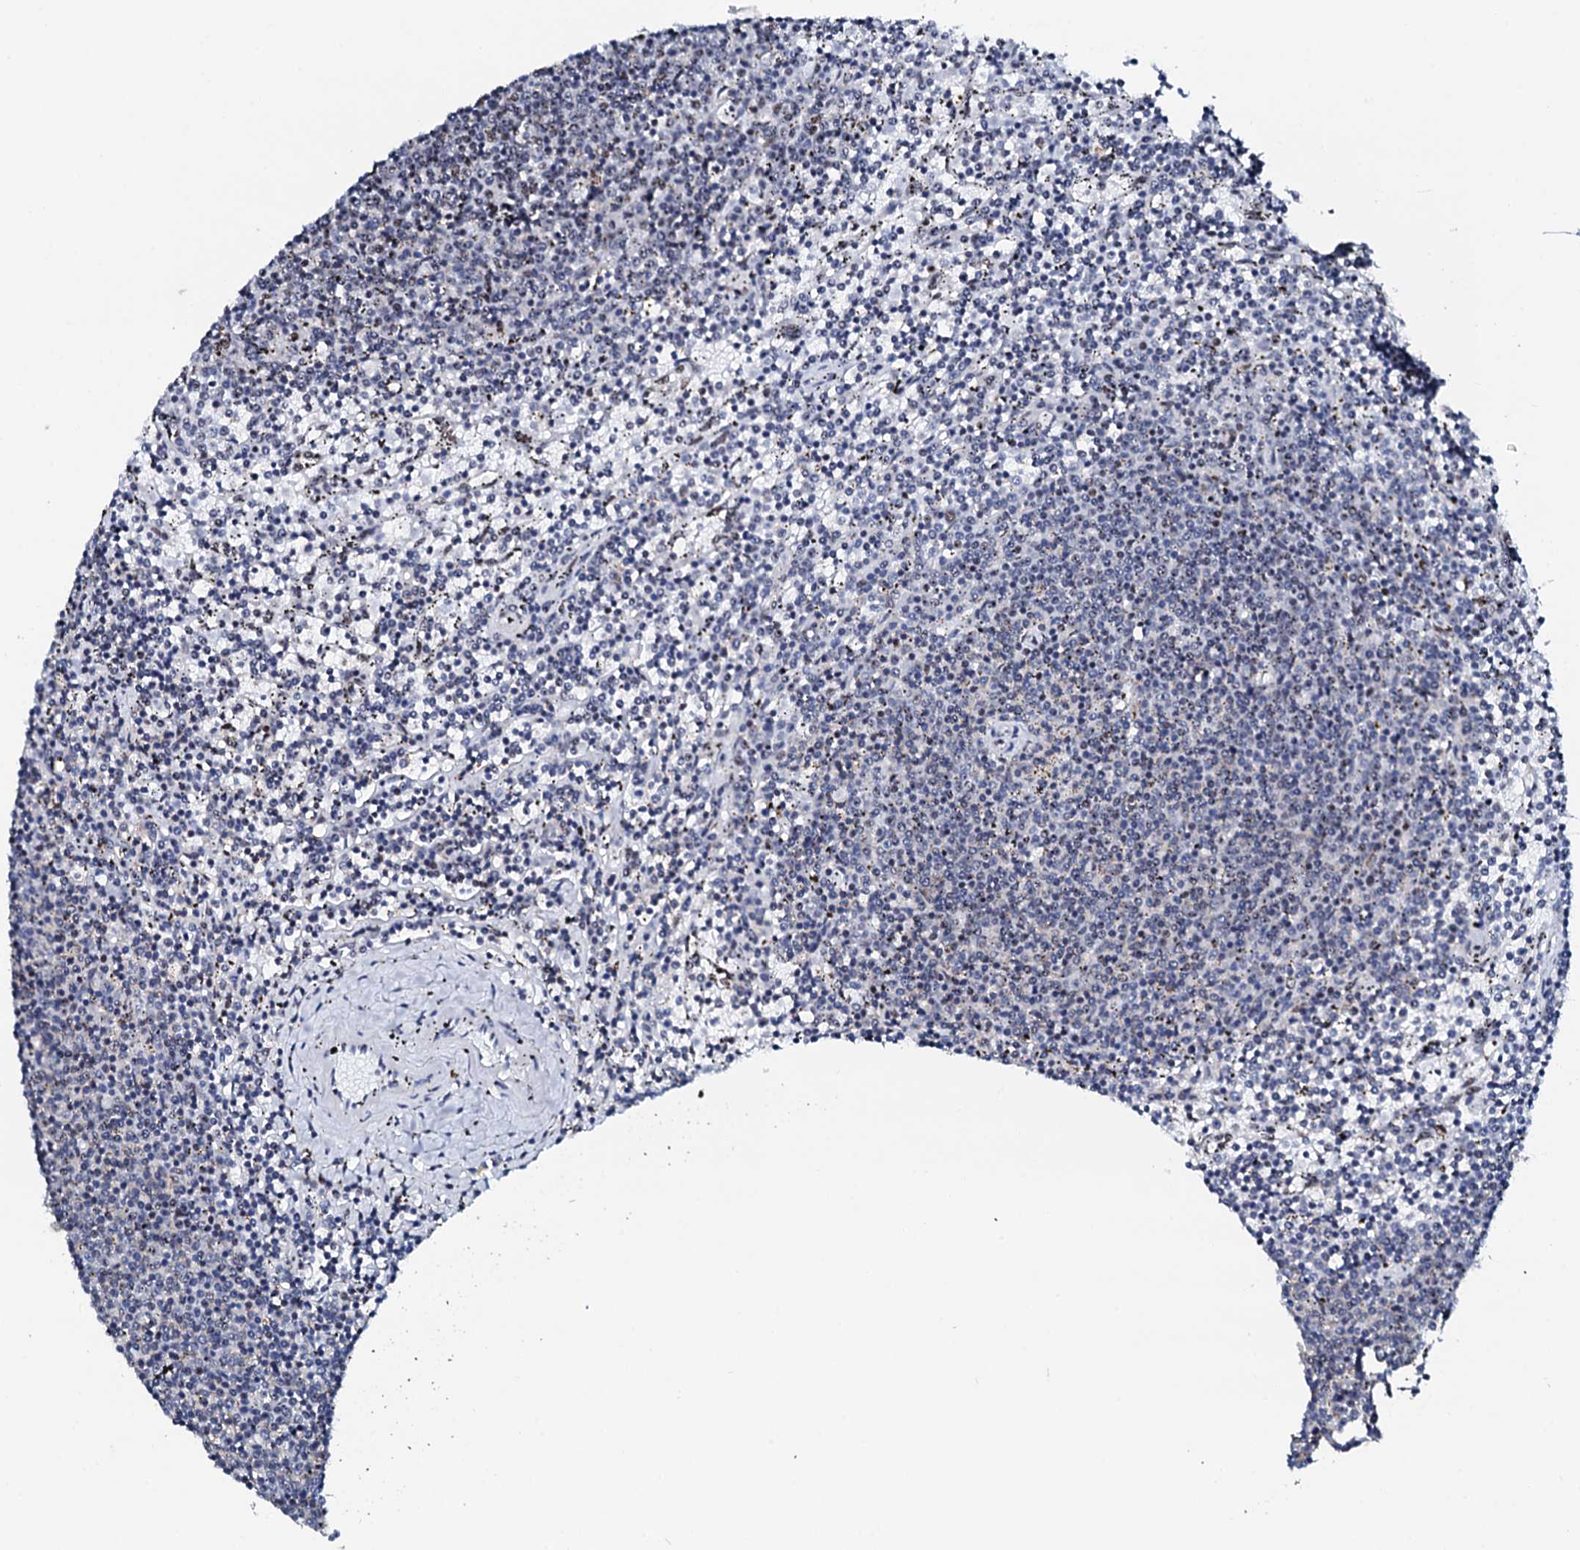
{"staining": {"intensity": "negative", "quantity": "none", "location": "none"}, "tissue": "lymphoma", "cell_type": "Tumor cells", "image_type": "cancer", "snomed": [{"axis": "morphology", "description": "Malignant lymphoma, non-Hodgkin's type, Low grade"}, {"axis": "topography", "description": "Spleen"}], "caption": "Photomicrograph shows no protein expression in tumor cells of low-grade malignant lymphoma, non-Hodgkin's type tissue. (Brightfield microscopy of DAB (3,3'-diaminobenzidine) immunohistochemistry (IHC) at high magnification).", "gene": "NKAPD1", "patient": {"sex": "female", "age": 50}}